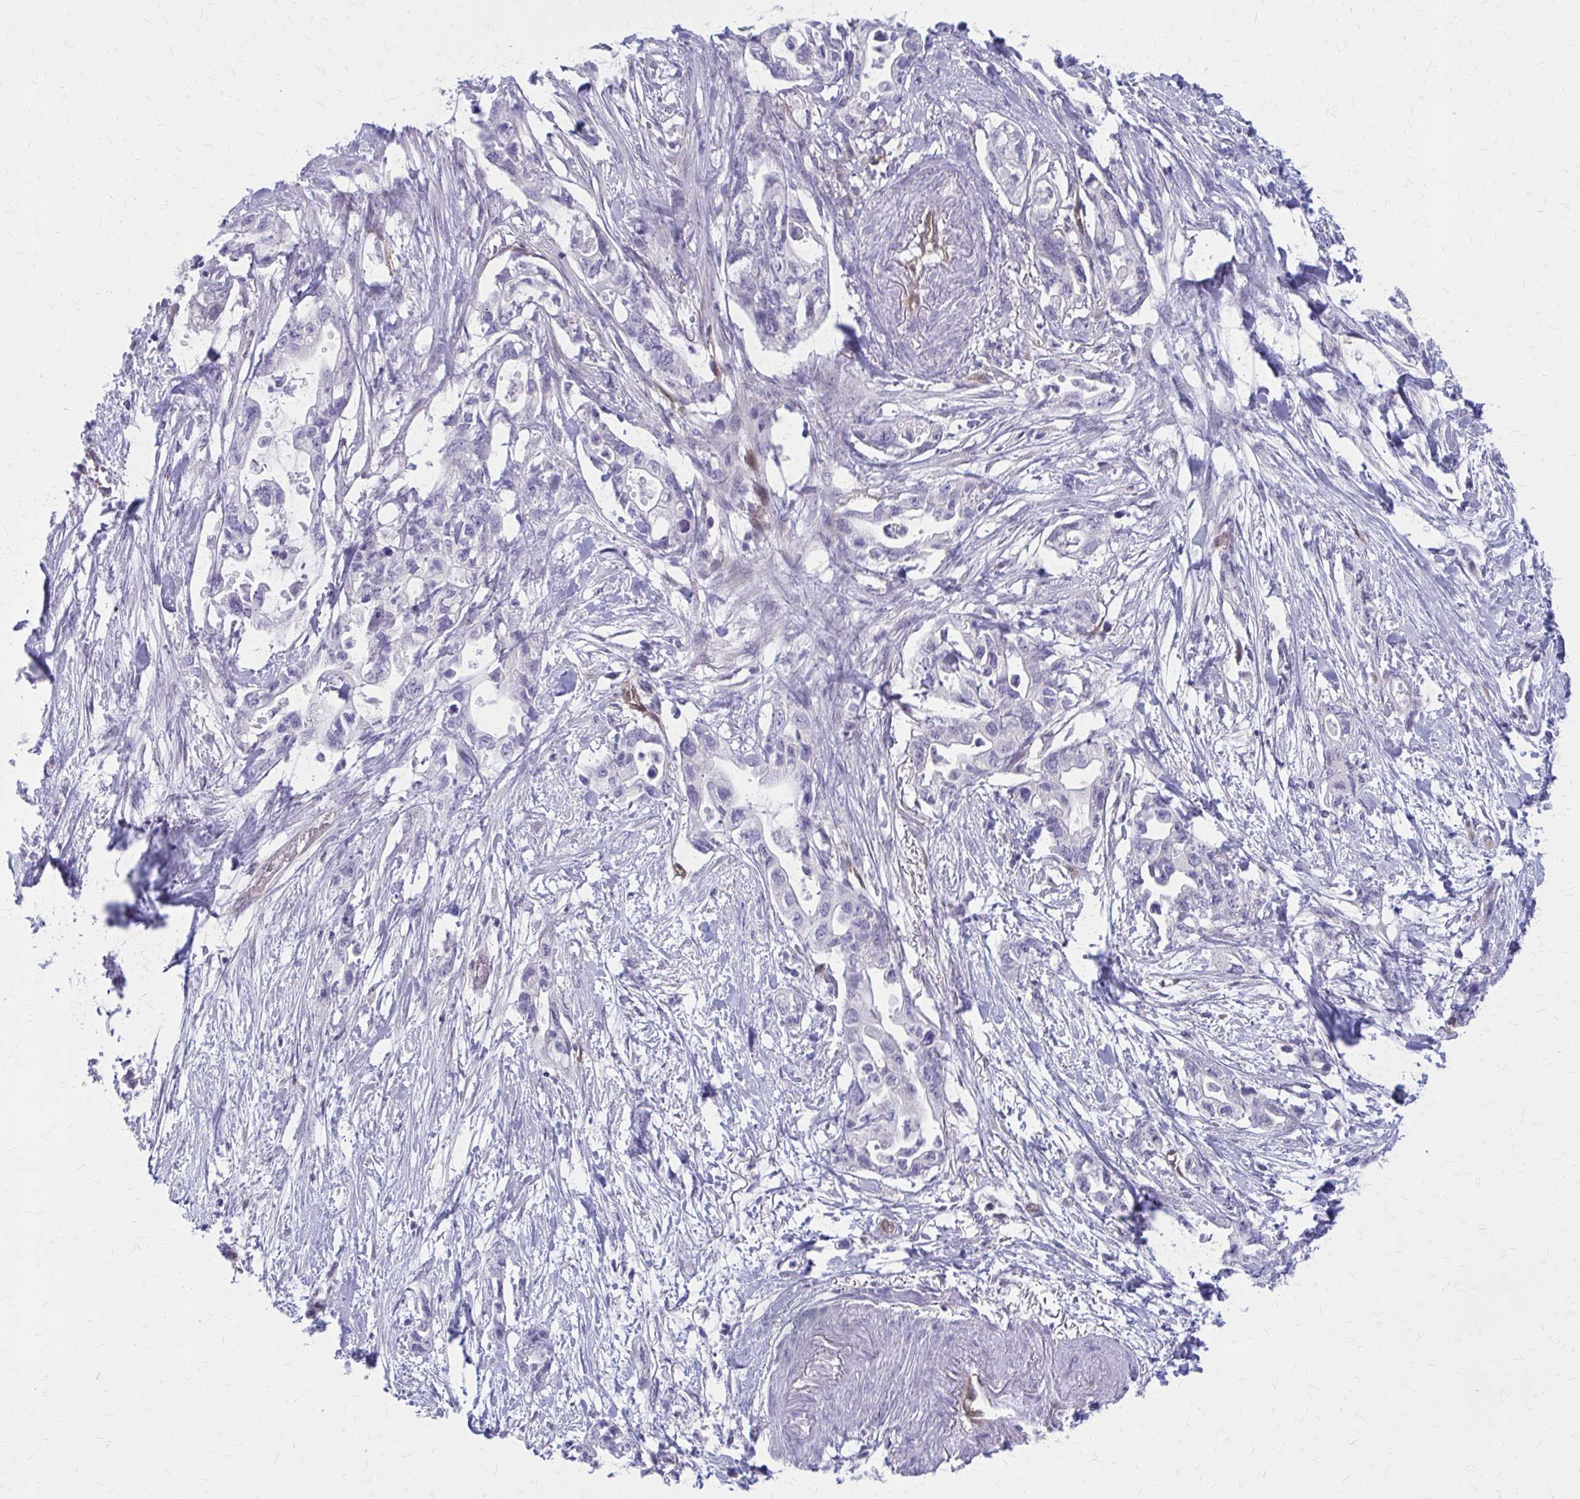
{"staining": {"intensity": "negative", "quantity": "none", "location": "none"}, "tissue": "pancreatic cancer", "cell_type": "Tumor cells", "image_type": "cancer", "snomed": [{"axis": "morphology", "description": "Adenocarcinoma, NOS"}, {"axis": "topography", "description": "Pancreas"}], "caption": "The micrograph exhibits no significant positivity in tumor cells of pancreatic cancer. The staining is performed using DAB (3,3'-diaminobenzidine) brown chromogen with nuclei counter-stained in using hematoxylin.", "gene": "CLIC2", "patient": {"sex": "female", "age": 72}}